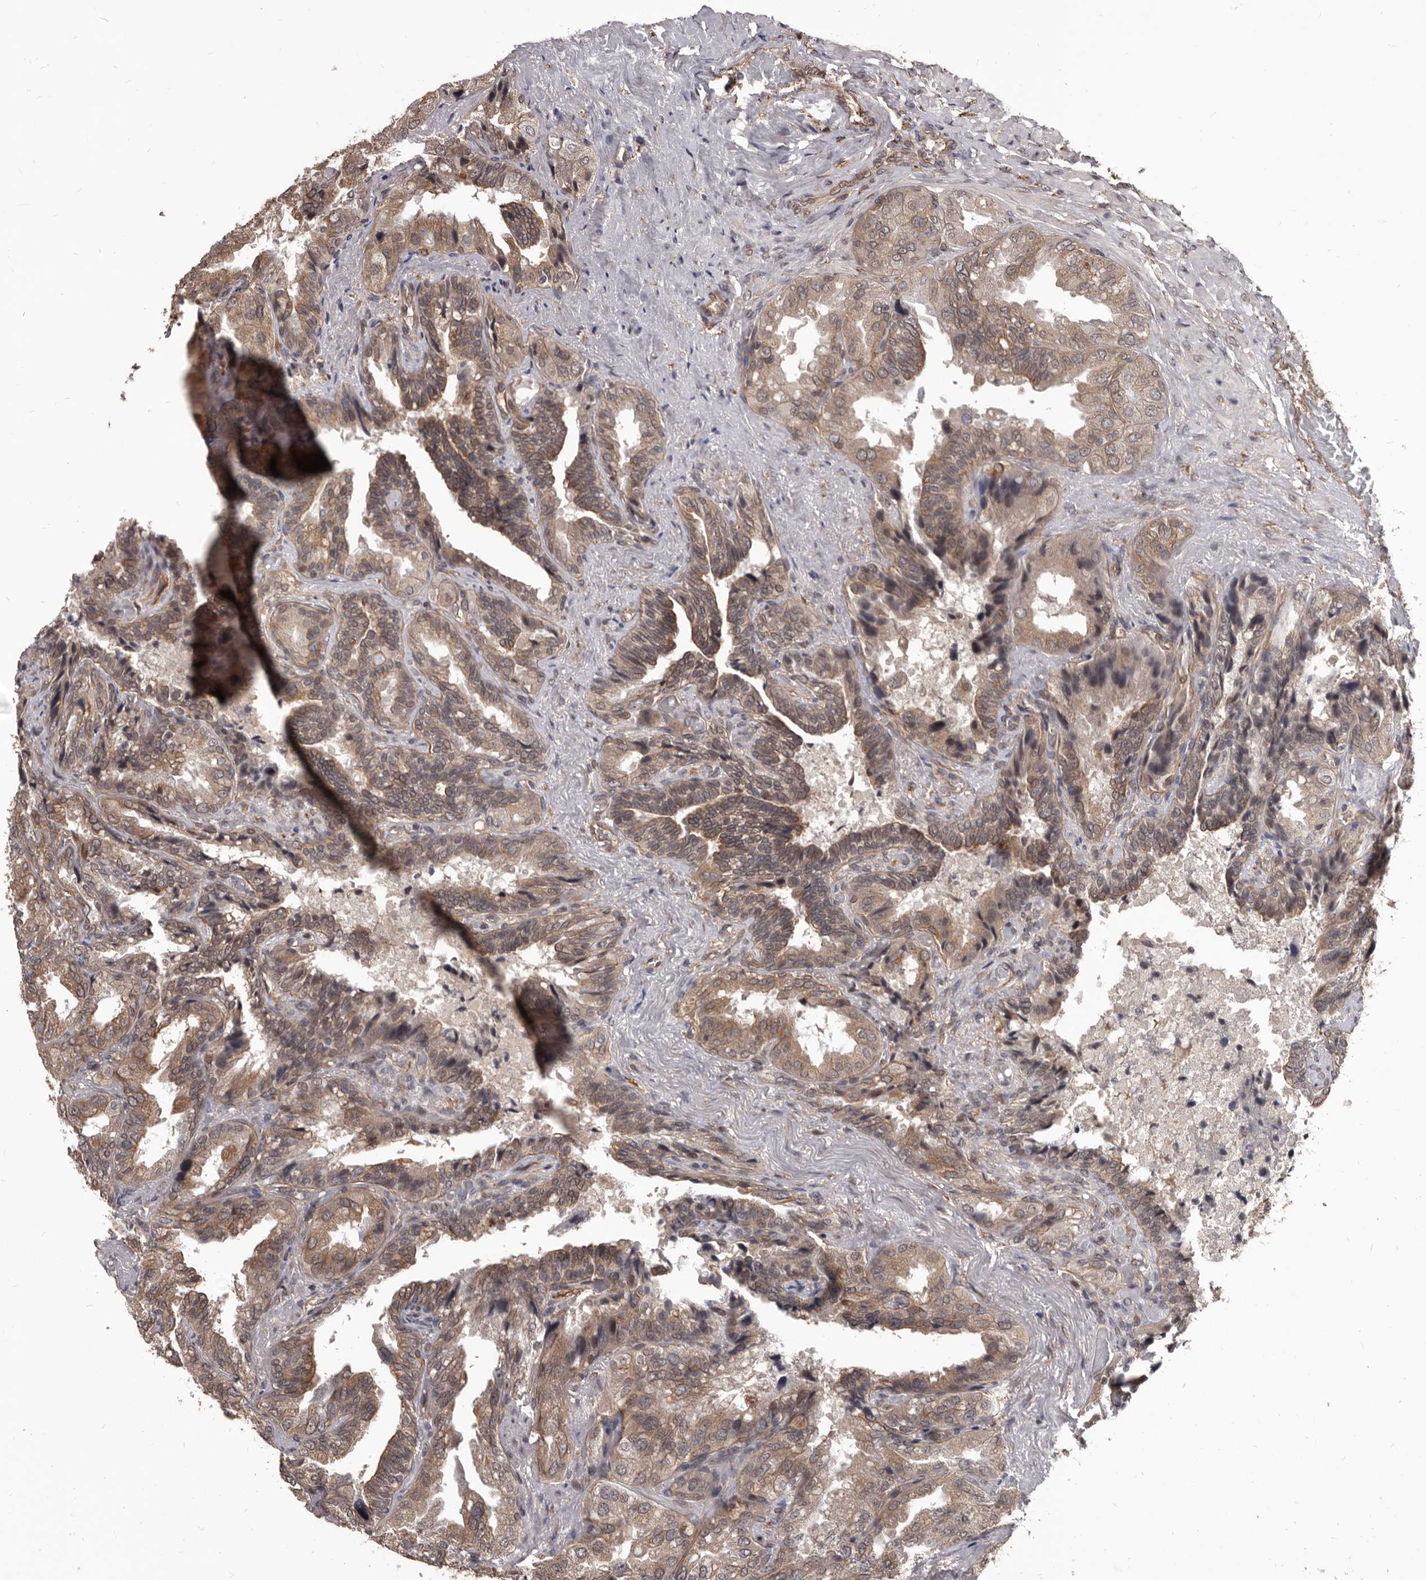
{"staining": {"intensity": "strong", "quantity": ">75%", "location": "cytoplasmic/membranous,nuclear"}, "tissue": "seminal vesicle", "cell_type": "Glandular cells", "image_type": "normal", "snomed": [{"axis": "morphology", "description": "Normal tissue, NOS"}, {"axis": "topography", "description": "Seminal veicle"}, {"axis": "topography", "description": "Peripheral nerve tissue"}], "caption": "Brown immunohistochemical staining in unremarkable seminal vesicle displays strong cytoplasmic/membranous,nuclear expression in approximately >75% of glandular cells.", "gene": "ADAMTS20", "patient": {"sex": "male", "age": 63}}